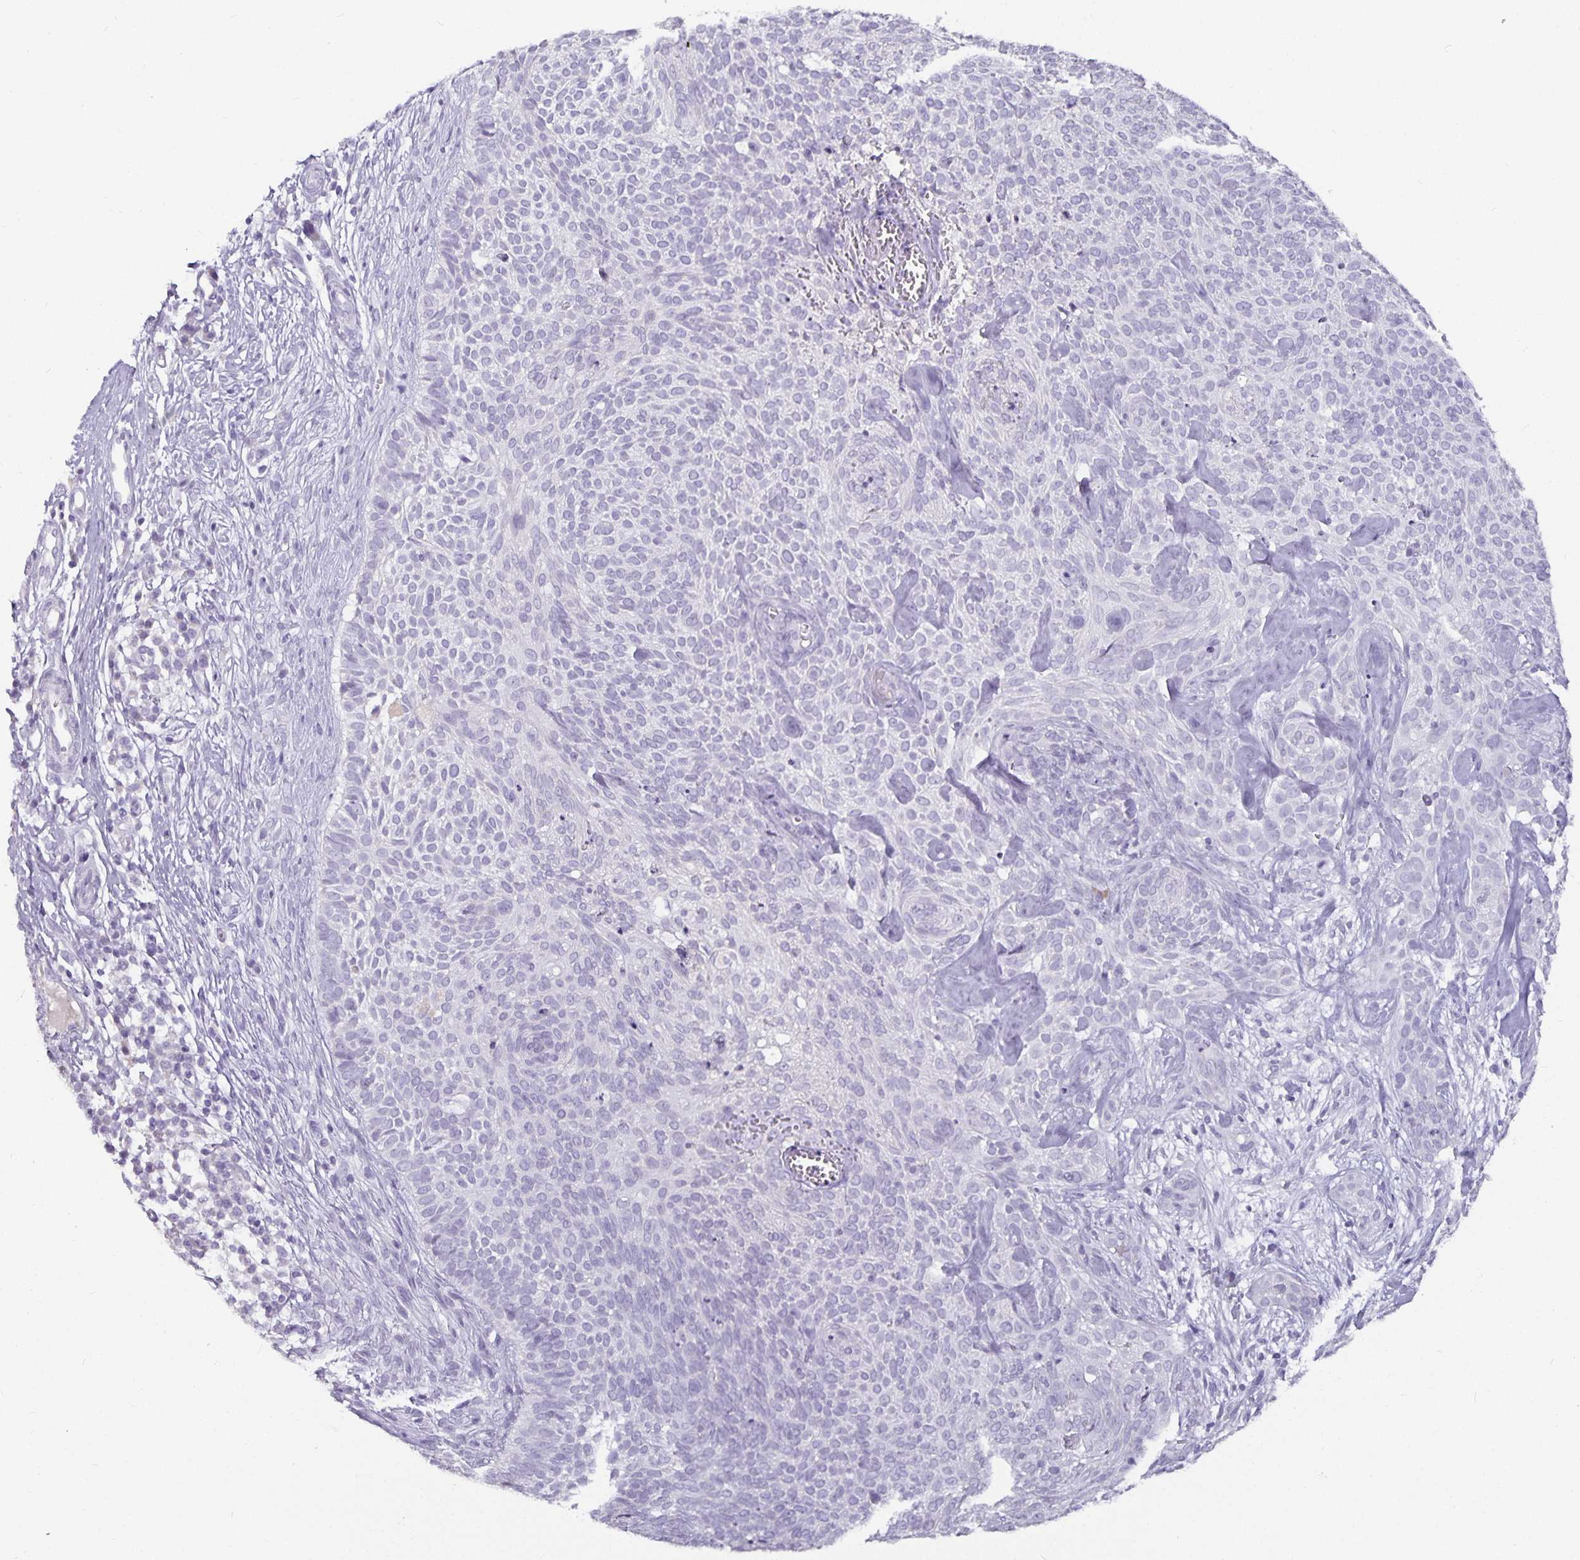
{"staining": {"intensity": "negative", "quantity": "none", "location": "none"}, "tissue": "skin cancer", "cell_type": "Tumor cells", "image_type": "cancer", "snomed": [{"axis": "morphology", "description": "Basal cell carcinoma"}, {"axis": "topography", "description": "Skin"}, {"axis": "topography", "description": "Skin of face"}], "caption": "High power microscopy histopathology image of an immunohistochemistry micrograph of skin basal cell carcinoma, revealing no significant expression in tumor cells. (DAB IHC, high magnification).", "gene": "CA12", "patient": {"sex": "female", "age": 82}}